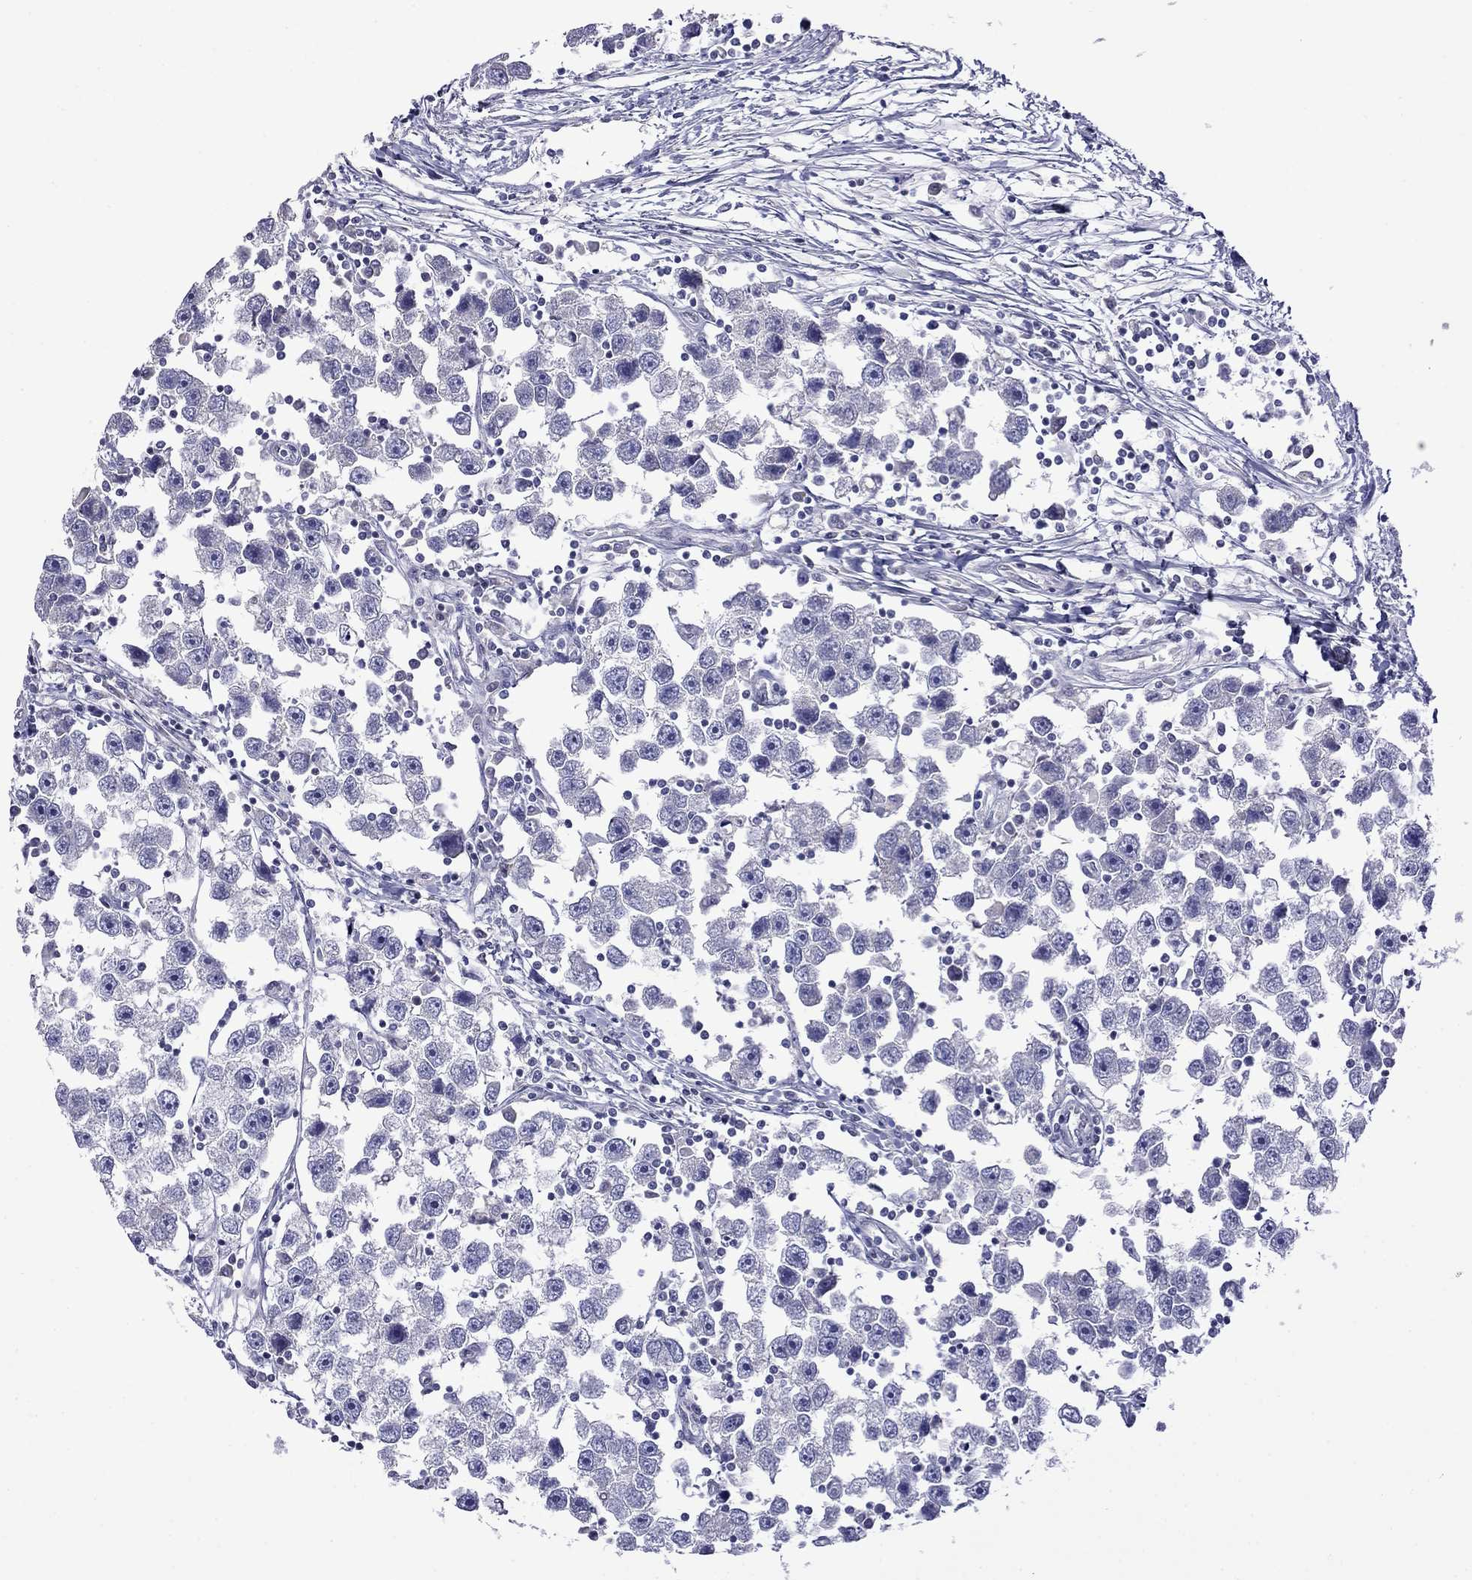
{"staining": {"intensity": "negative", "quantity": "none", "location": "none"}, "tissue": "testis cancer", "cell_type": "Tumor cells", "image_type": "cancer", "snomed": [{"axis": "morphology", "description": "Seminoma, NOS"}, {"axis": "topography", "description": "Testis"}], "caption": "This is an immunohistochemistry (IHC) micrograph of human testis cancer (seminoma). There is no staining in tumor cells.", "gene": "STAR", "patient": {"sex": "male", "age": 30}}